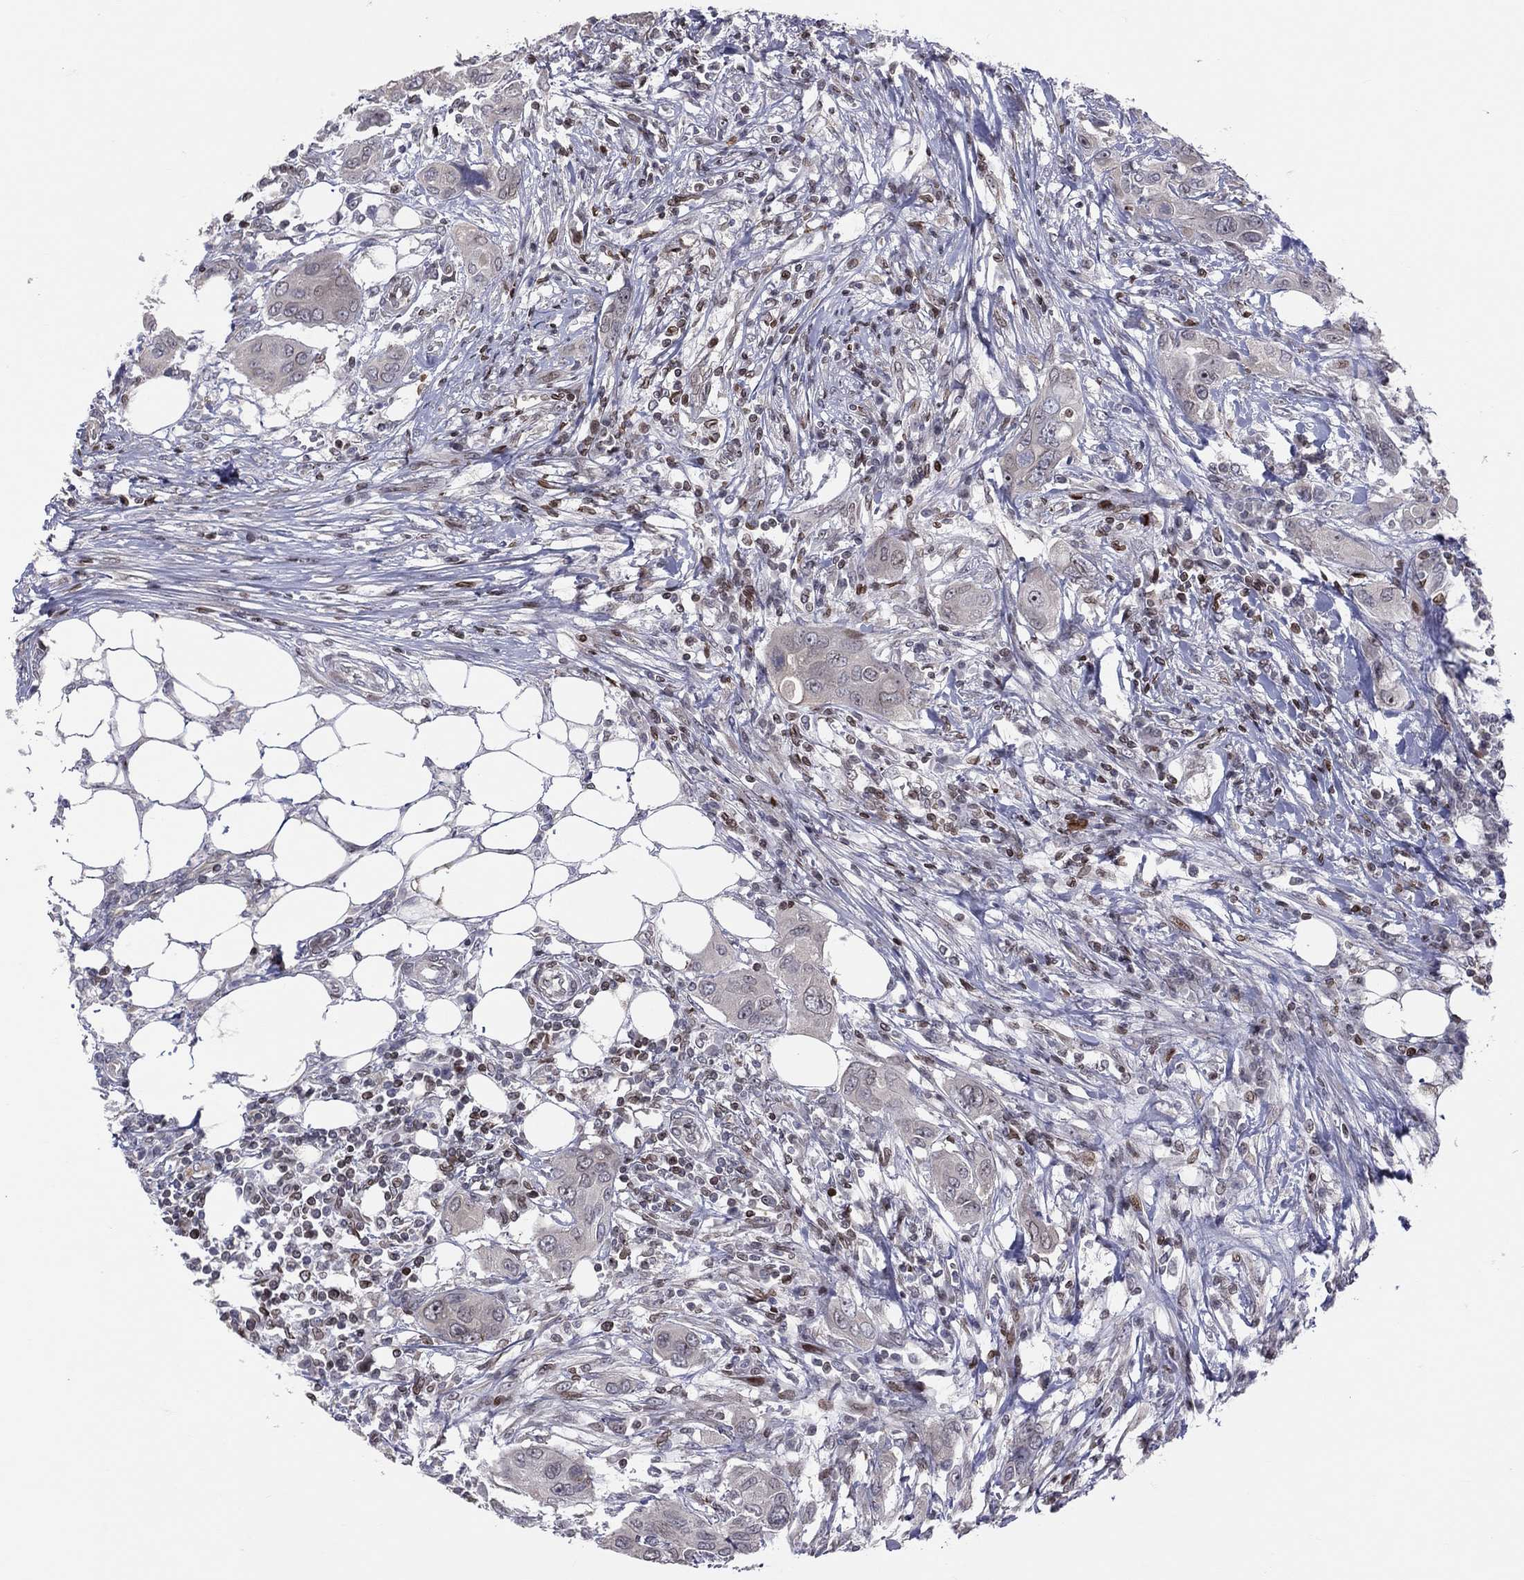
{"staining": {"intensity": "negative", "quantity": "none", "location": "none"}, "tissue": "urothelial cancer", "cell_type": "Tumor cells", "image_type": "cancer", "snomed": [{"axis": "morphology", "description": "Urothelial carcinoma, NOS"}, {"axis": "morphology", "description": "Urothelial carcinoma, High grade"}, {"axis": "topography", "description": "Urinary bladder"}], "caption": "Immunohistochemical staining of urothelial cancer shows no significant expression in tumor cells.", "gene": "DBF4B", "patient": {"sex": "male", "age": 63}}